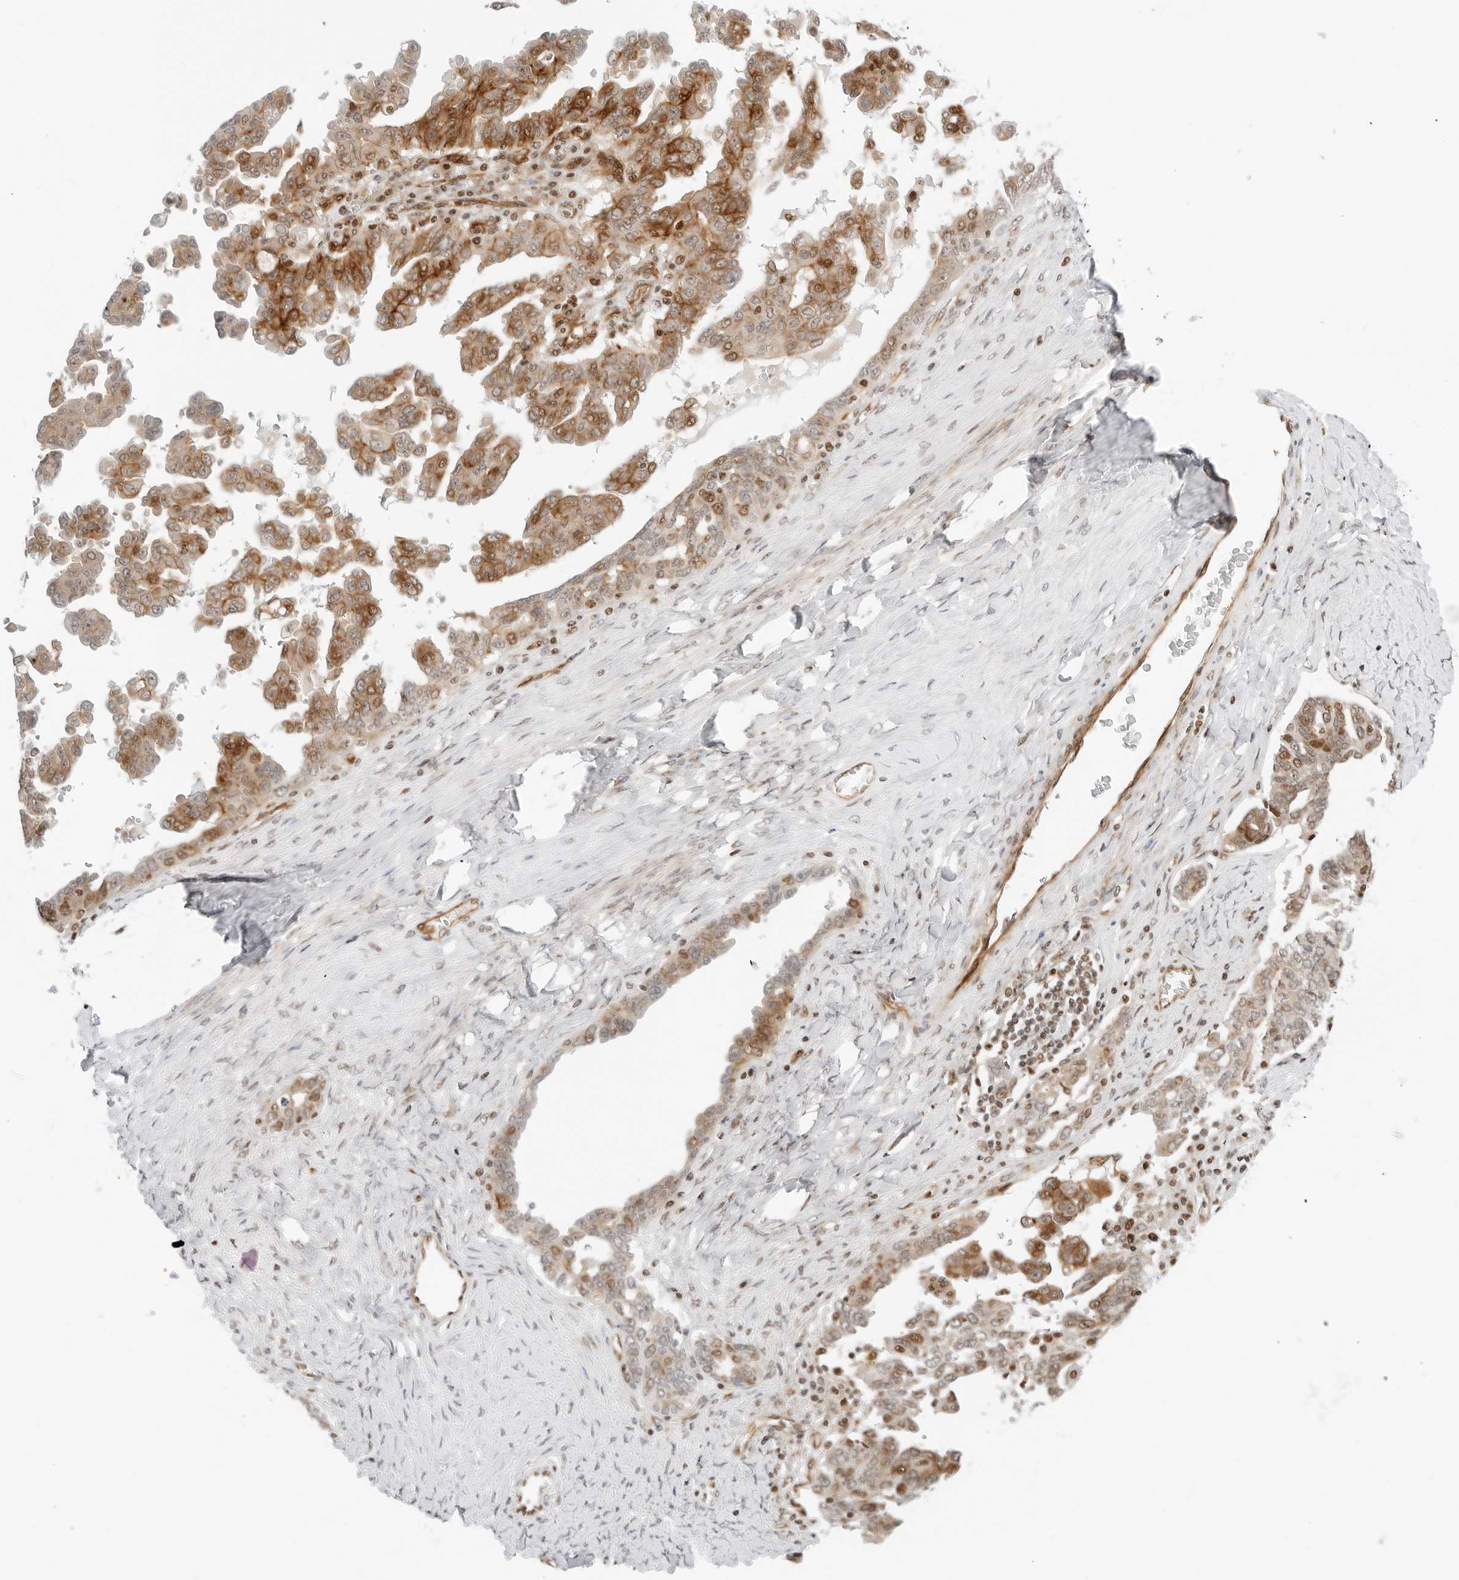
{"staining": {"intensity": "moderate", "quantity": ">75%", "location": "cytoplasmic/membranous,nuclear"}, "tissue": "ovarian cancer", "cell_type": "Tumor cells", "image_type": "cancer", "snomed": [{"axis": "morphology", "description": "Carcinoma, endometroid"}, {"axis": "topography", "description": "Ovary"}], "caption": "This photomicrograph reveals immunohistochemistry (IHC) staining of human endometroid carcinoma (ovarian), with medium moderate cytoplasmic/membranous and nuclear staining in approximately >75% of tumor cells.", "gene": "ZNF613", "patient": {"sex": "female", "age": 62}}